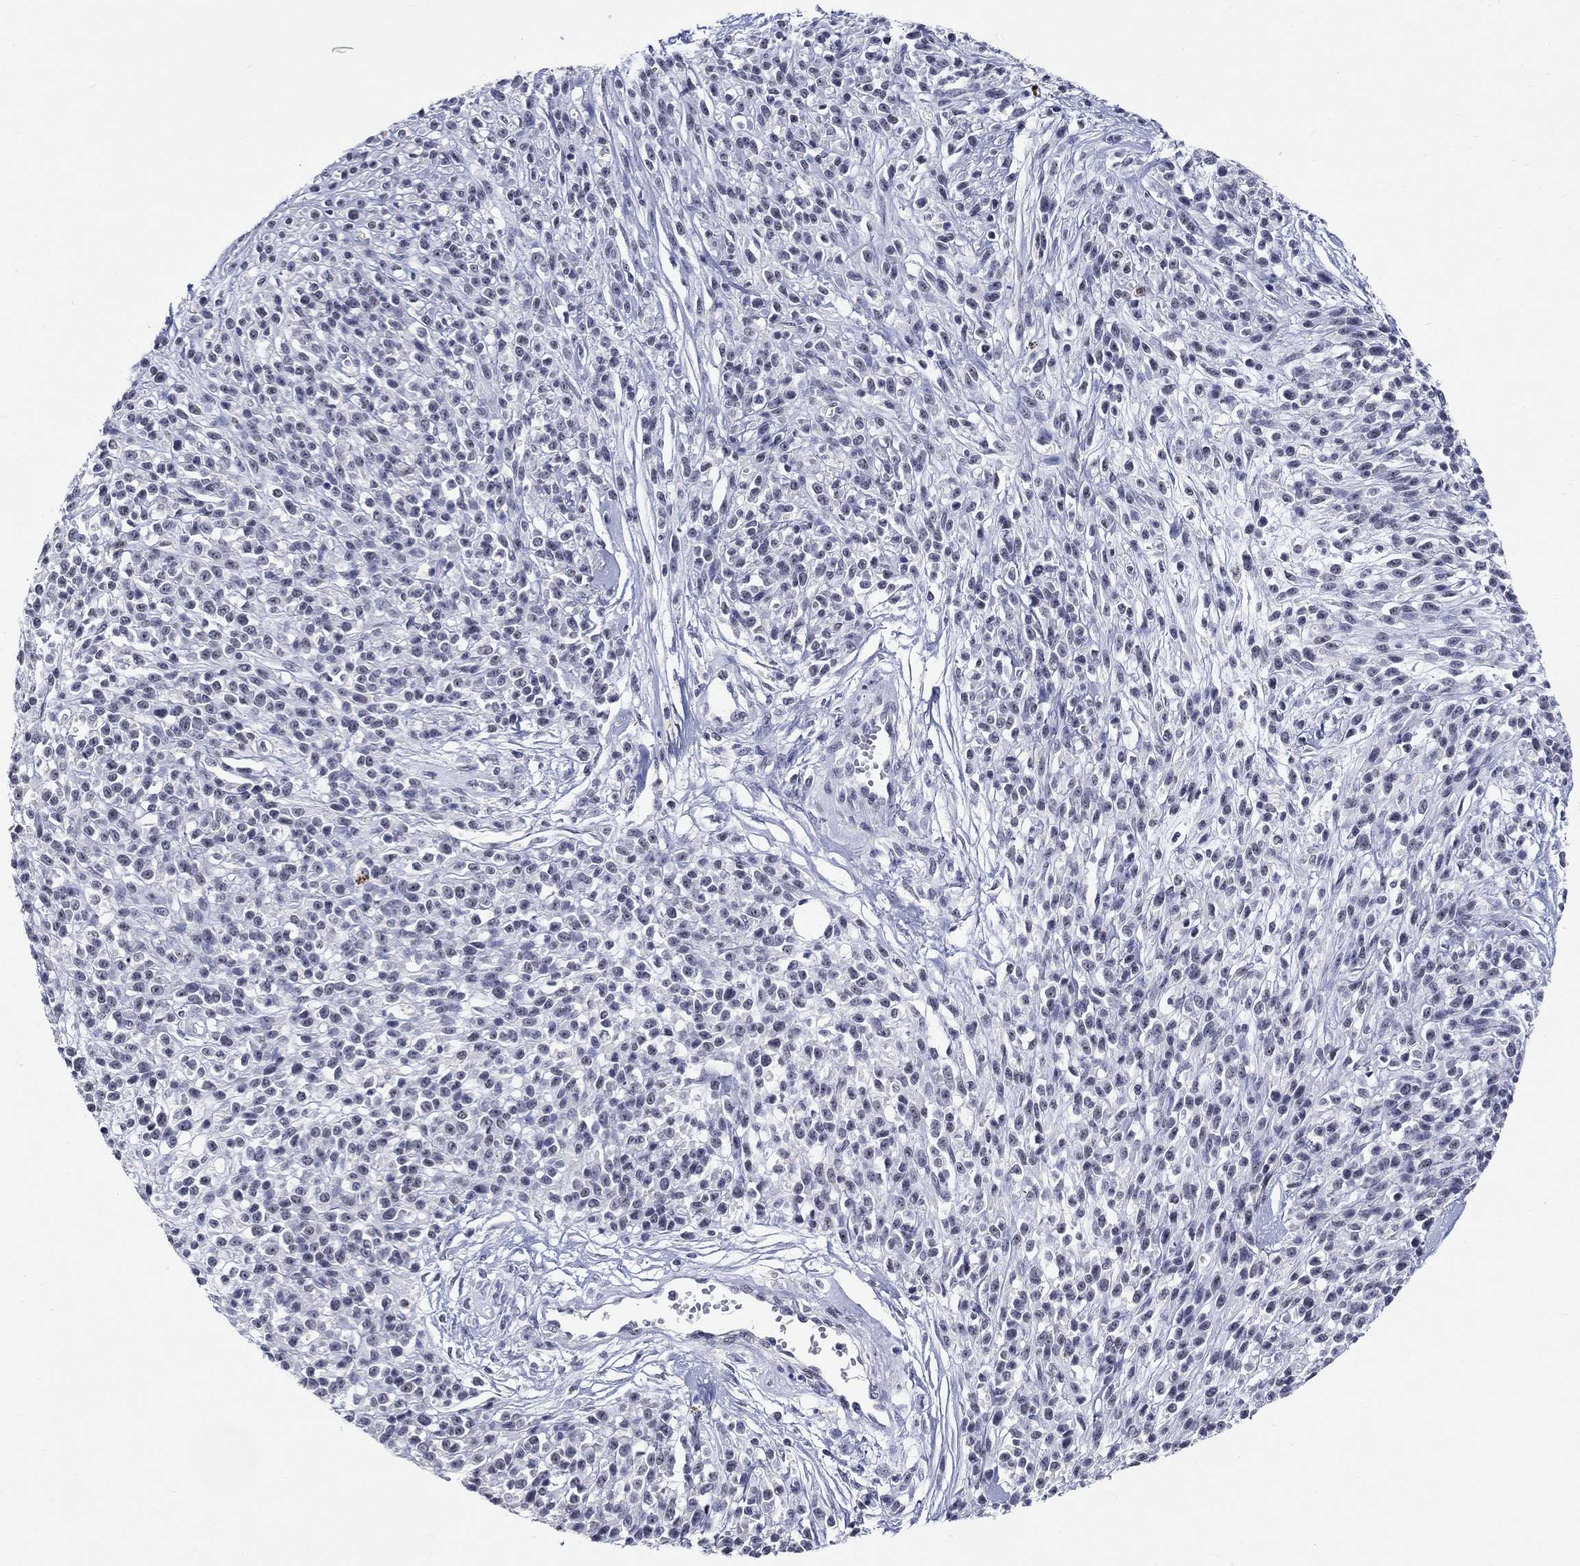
{"staining": {"intensity": "negative", "quantity": "none", "location": "none"}, "tissue": "melanoma", "cell_type": "Tumor cells", "image_type": "cancer", "snomed": [{"axis": "morphology", "description": "Malignant melanoma, NOS"}, {"axis": "topography", "description": "Skin"}, {"axis": "topography", "description": "Skin of trunk"}], "caption": "Photomicrograph shows no significant protein expression in tumor cells of melanoma. The staining was performed using DAB (3,3'-diaminobenzidine) to visualize the protein expression in brown, while the nuclei were stained in blue with hematoxylin (Magnification: 20x).", "gene": "GRIN1", "patient": {"sex": "male", "age": 74}}